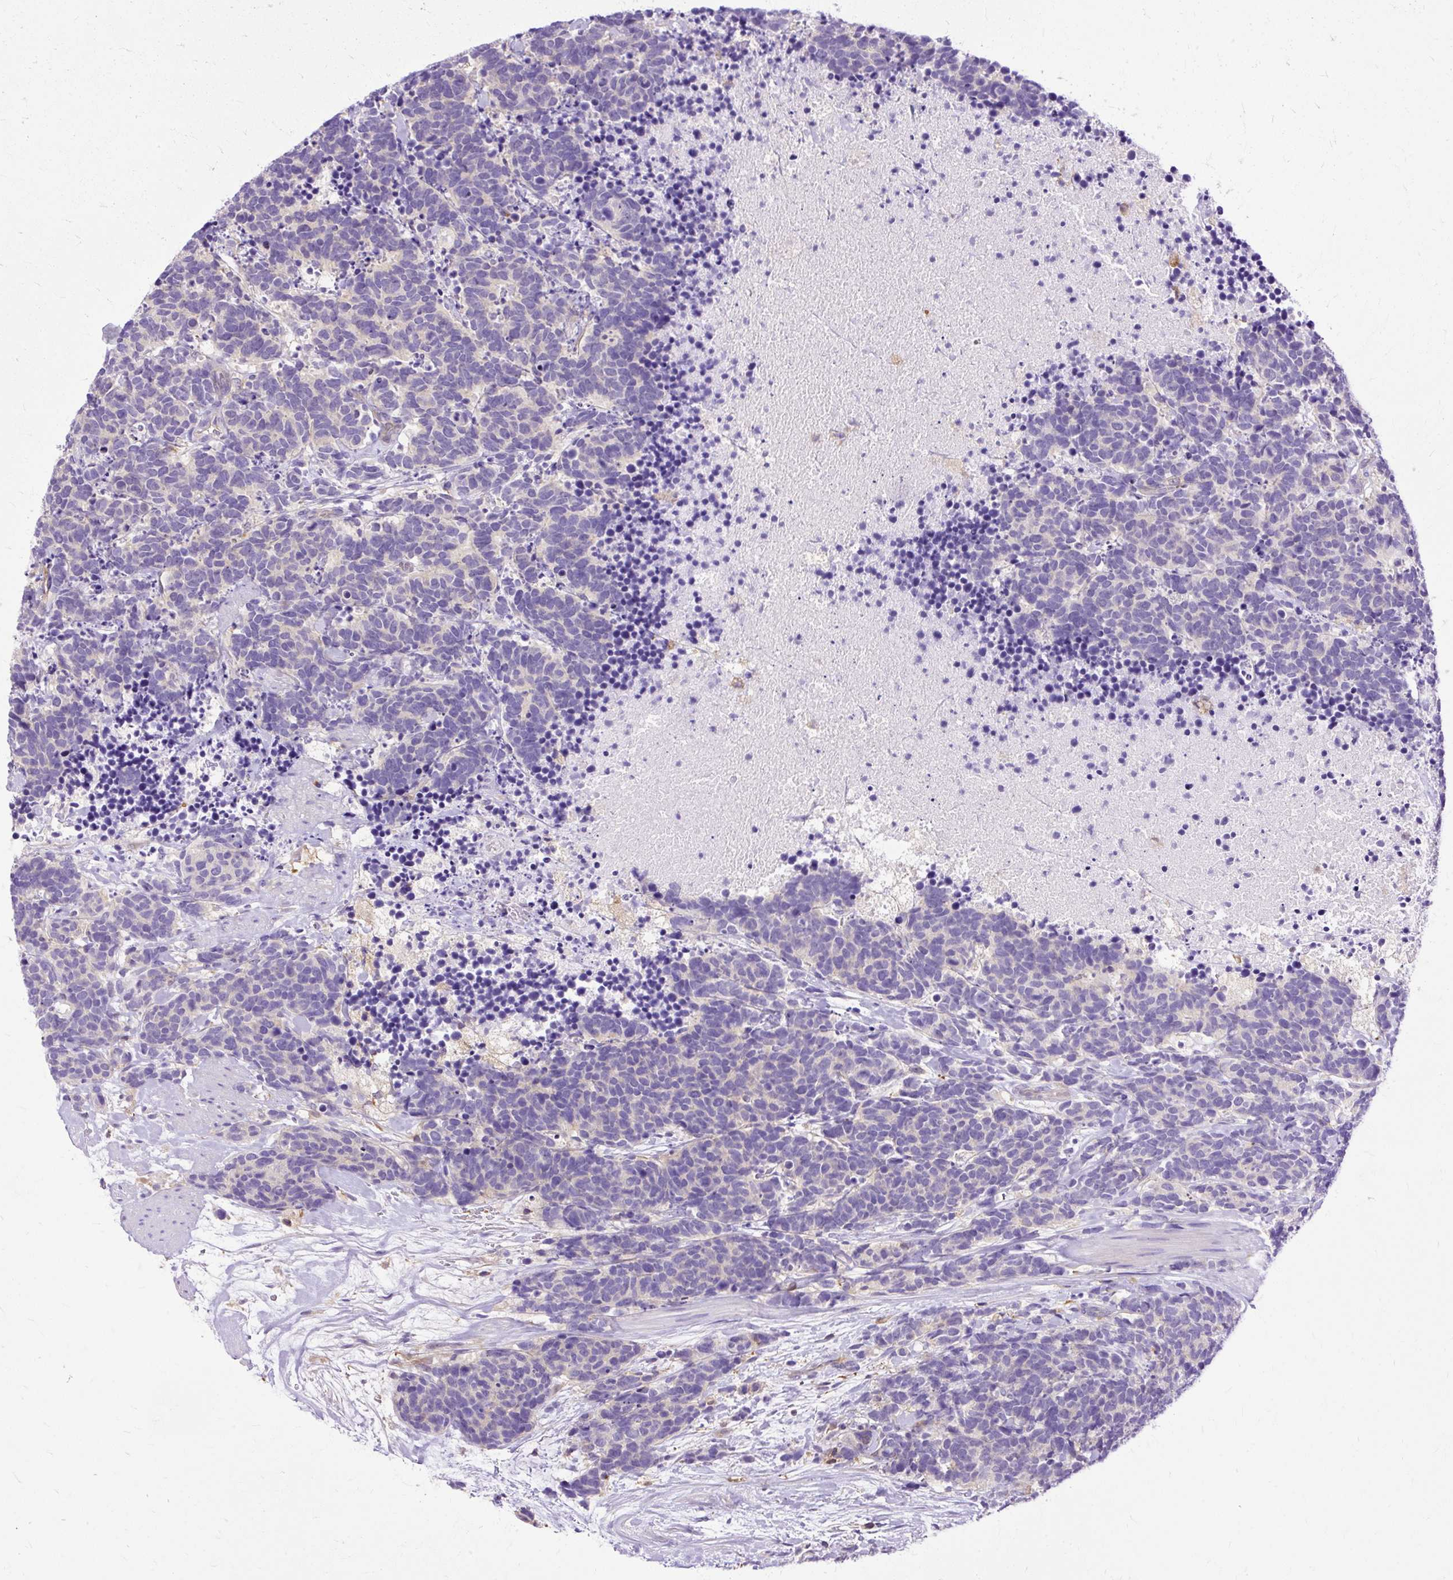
{"staining": {"intensity": "negative", "quantity": "none", "location": "none"}, "tissue": "carcinoid", "cell_type": "Tumor cells", "image_type": "cancer", "snomed": [{"axis": "morphology", "description": "Carcinoma, NOS"}, {"axis": "morphology", "description": "Carcinoid, malignant, NOS"}, {"axis": "topography", "description": "Prostate"}], "caption": "There is no significant staining in tumor cells of carcinoma.", "gene": "TWF2", "patient": {"sex": "male", "age": 57}}